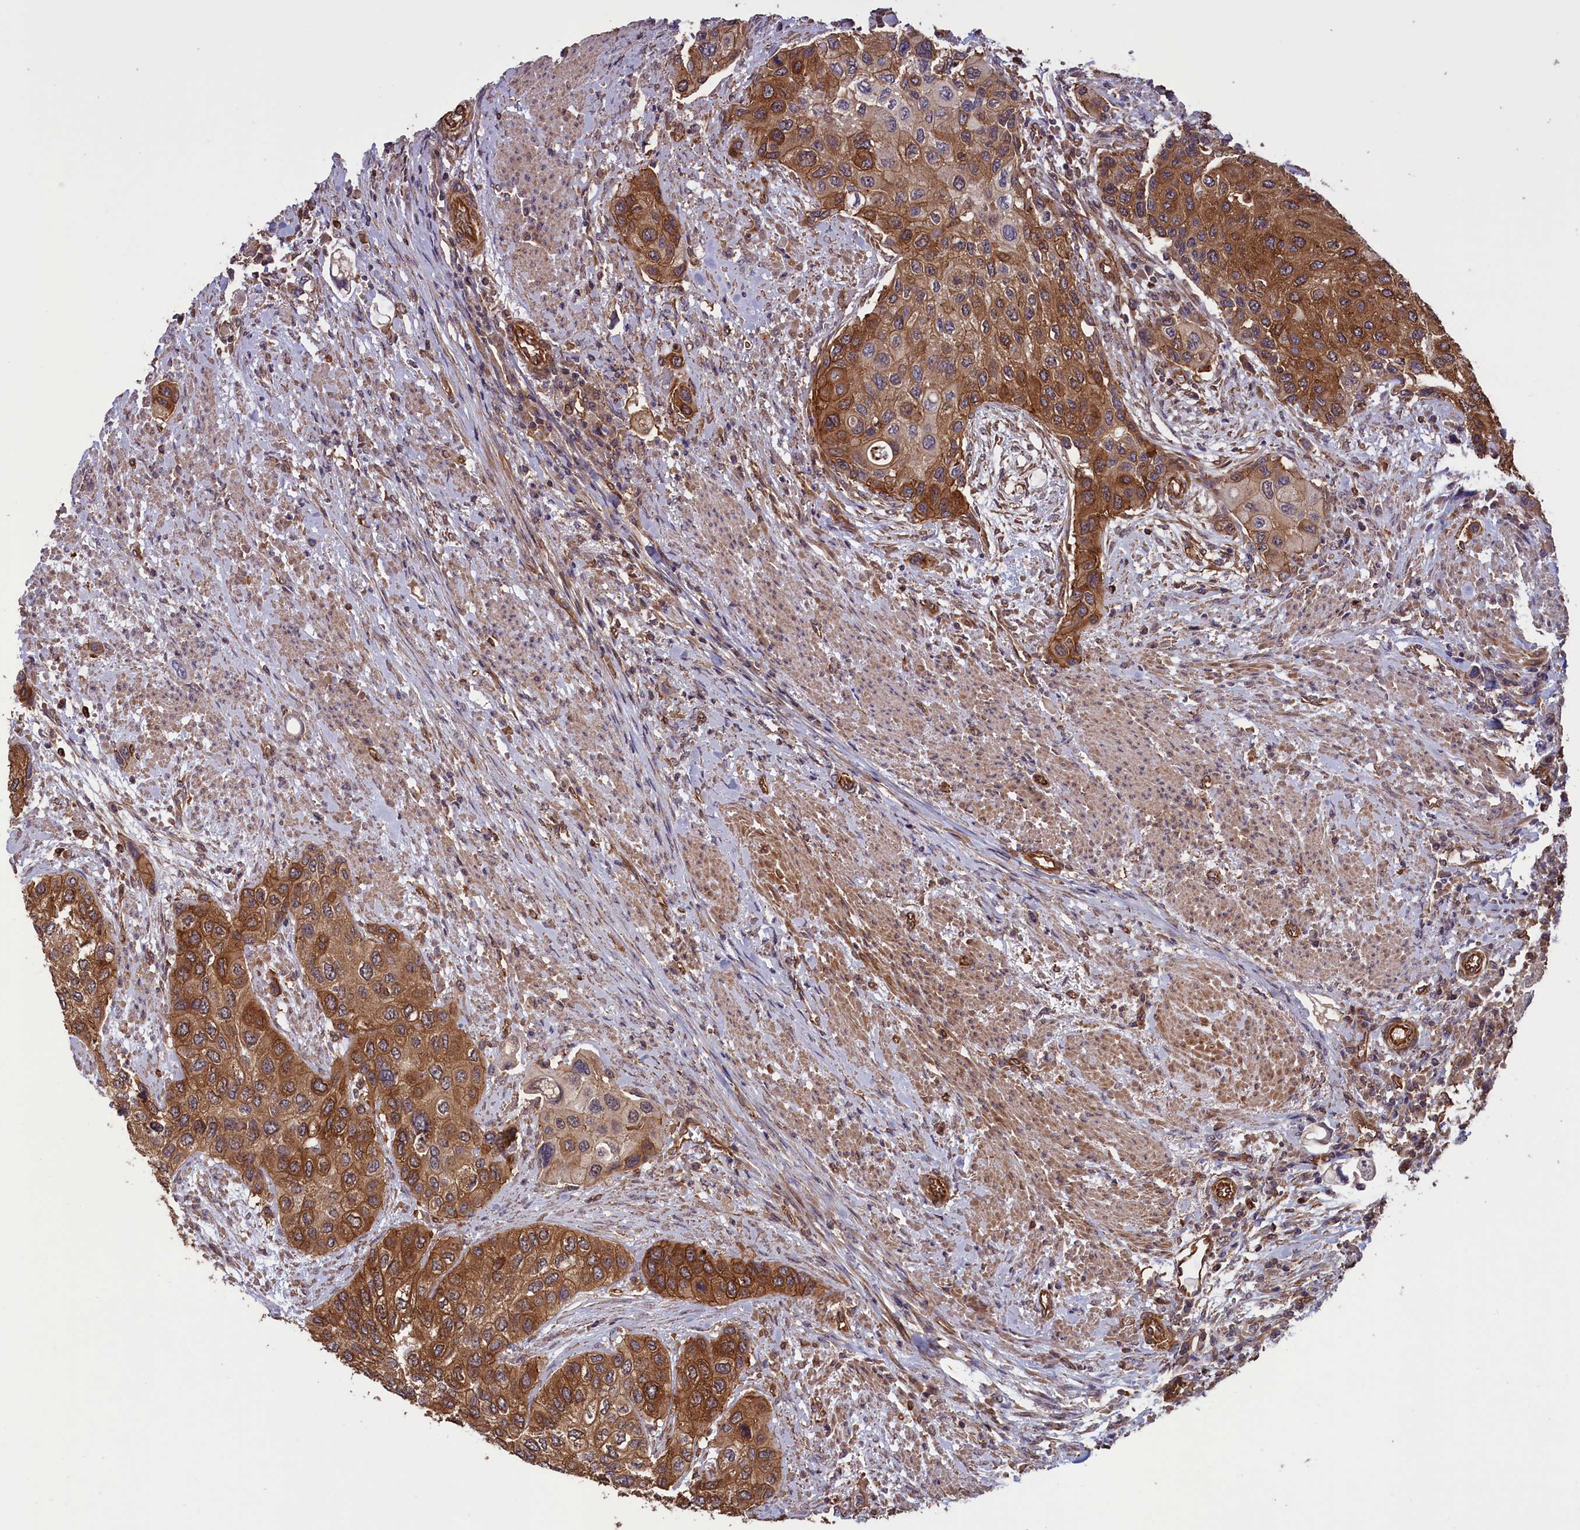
{"staining": {"intensity": "strong", "quantity": ">75%", "location": "cytoplasmic/membranous"}, "tissue": "urothelial cancer", "cell_type": "Tumor cells", "image_type": "cancer", "snomed": [{"axis": "morphology", "description": "Urothelial carcinoma, High grade"}, {"axis": "topography", "description": "Urinary bladder"}], "caption": "IHC image of neoplastic tissue: high-grade urothelial carcinoma stained using immunohistochemistry exhibits high levels of strong protein expression localized specifically in the cytoplasmic/membranous of tumor cells, appearing as a cytoplasmic/membranous brown color.", "gene": "DAPK3", "patient": {"sex": "female", "age": 56}}